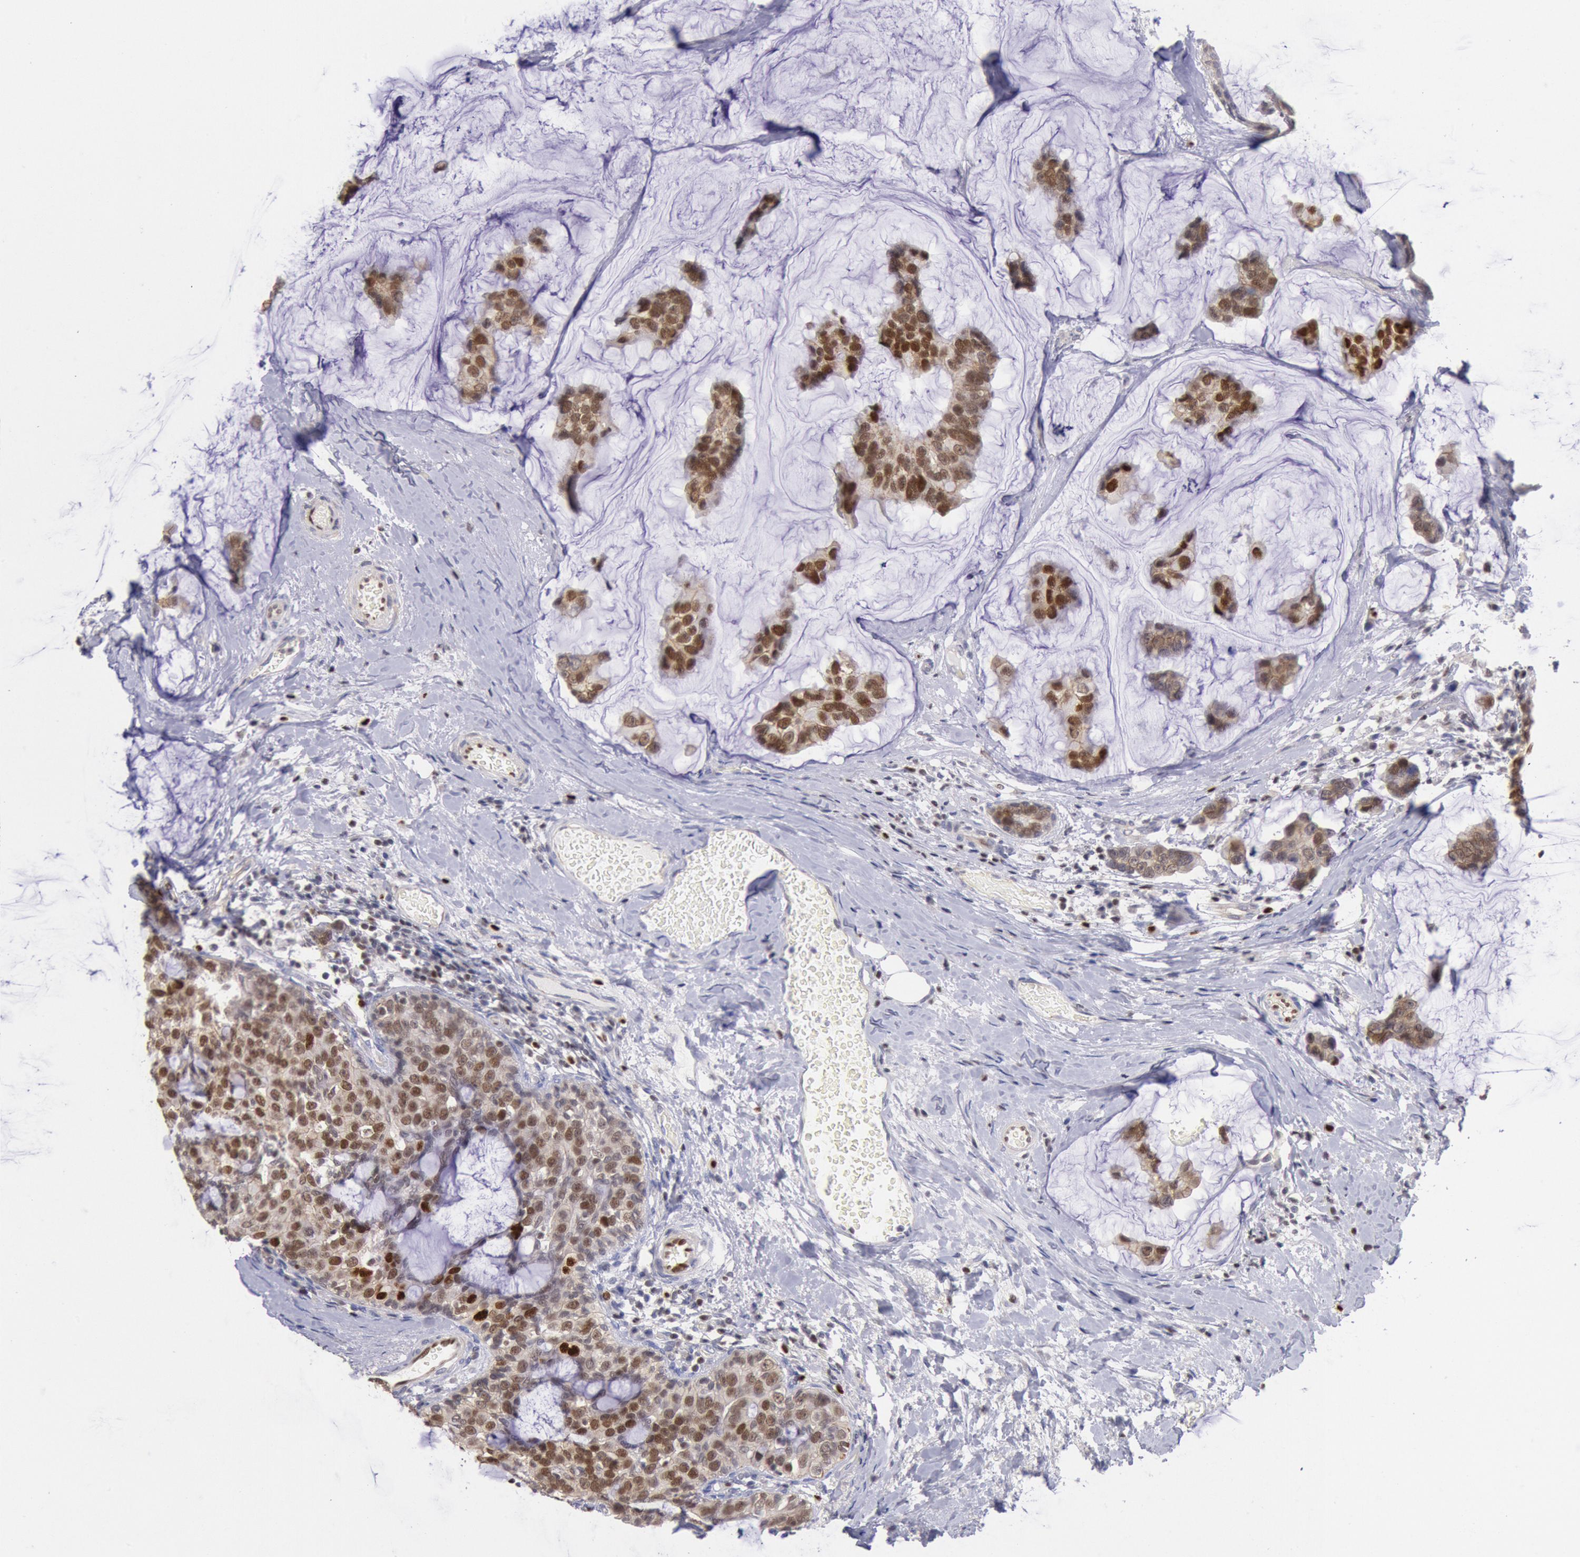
{"staining": {"intensity": "strong", "quantity": ">75%", "location": "cytoplasmic/membranous,nuclear"}, "tissue": "breast cancer", "cell_type": "Tumor cells", "image_type": "cancer", "snomed": [{"axis": "morphology", "description": "Normal tissue, NOS"}, {"axis": "morphology", "description": "Duct carcinoma"}, {"axis": "topography", "description": "Breast"}], "caption": "Tumor cells demonstrate high levels of strong cytoplasmic/membranous and nuclear positivity in about >75% of cells in breast cancer.", "gene": "RPS6KA5", "patient": {"sex": "female", "age": 50}}